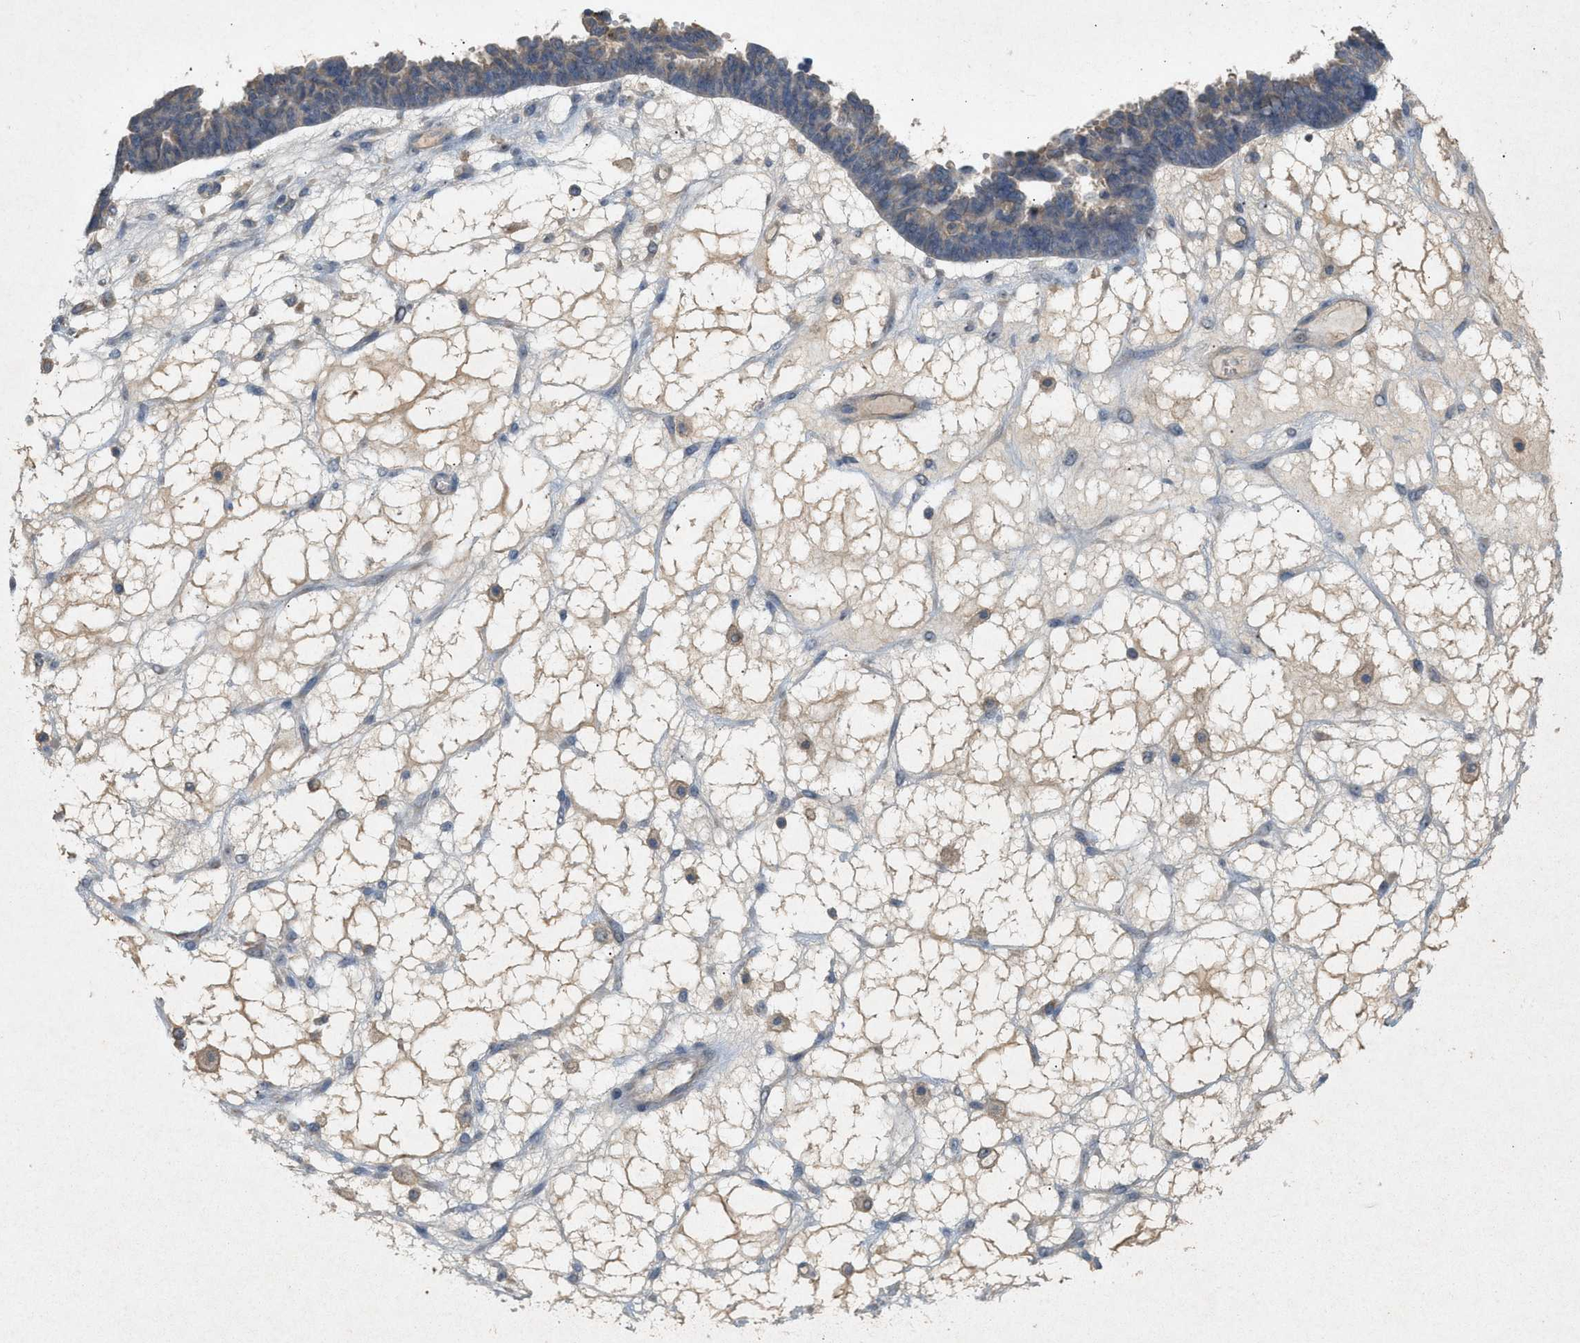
{"staining": {"intensity": "weak", "quantity": "<25%", "location": "cytoplasmic/membranous"}, "tissue": "ovarian cancer", "cell_type": "Tumor cells", "image_type": "cancer", "snomed": [{"axis": "morphology", "description": "Cystadenocarcinoma, serous, NOS"}, {"axis": "topography", "description": "Ovary"}], "caption": "Tumor cells are negative for protein expression in human ovarian cancer.", "gene": "DCAF7", "patient": {"sex": "female", "age": 79}}